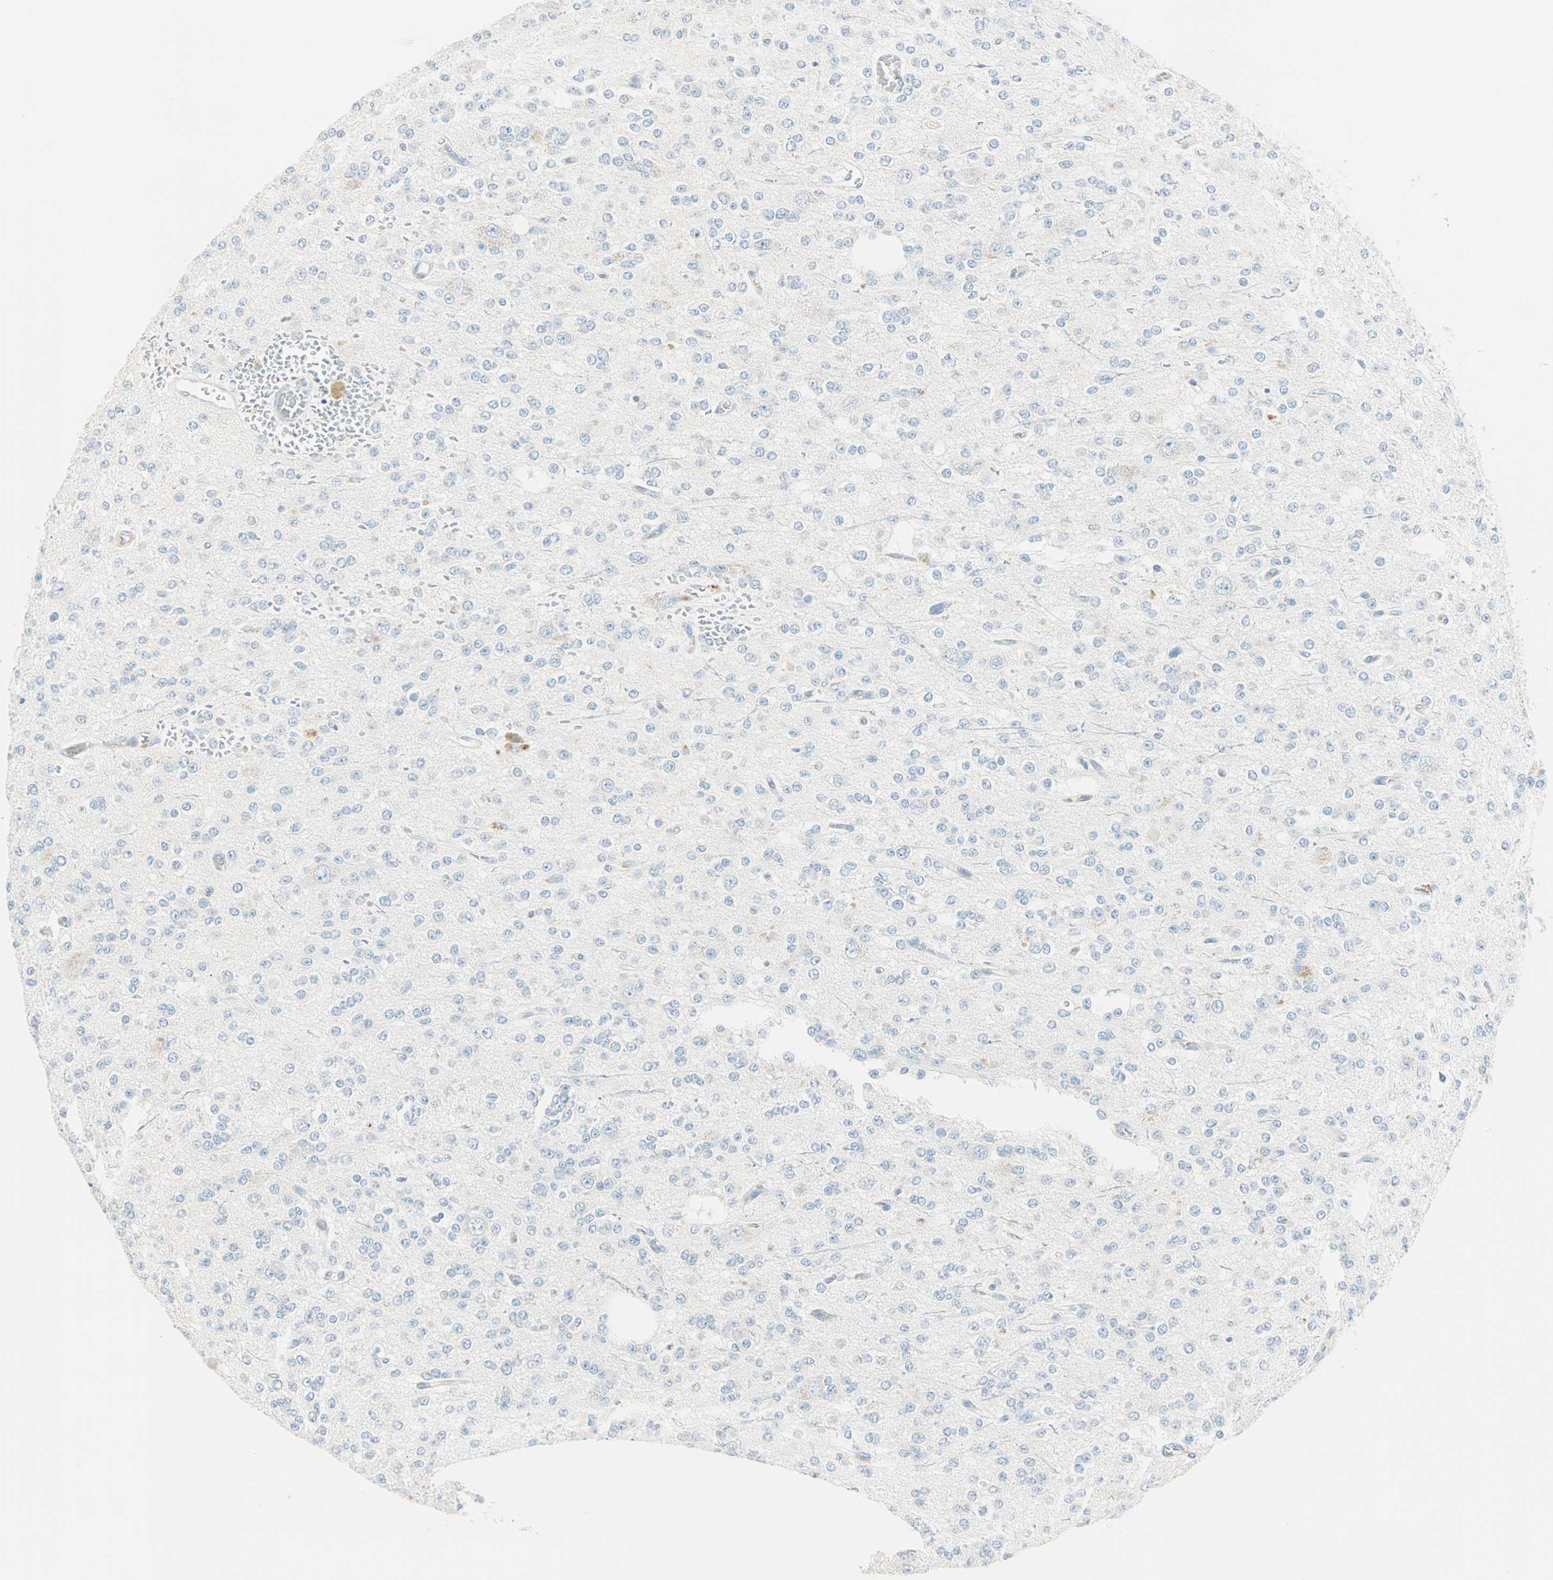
{"staining": {"intensity": "negative", "quantity": "none", "location": "none"}, "tissue": "glioma", "cell_type": "Tumor cells", "image_type": "cancer", "snomed": [{"axis": "morphology", "description": "Glioma, malignant, Low grade"}, {"axis": "topography", "description": "Brain"}], "caption": "The histopathology image exhibits no staining of tumor cells in glioma.", "gene": "SULT1C2", "patient": {"sex": "male", "age": 38}}